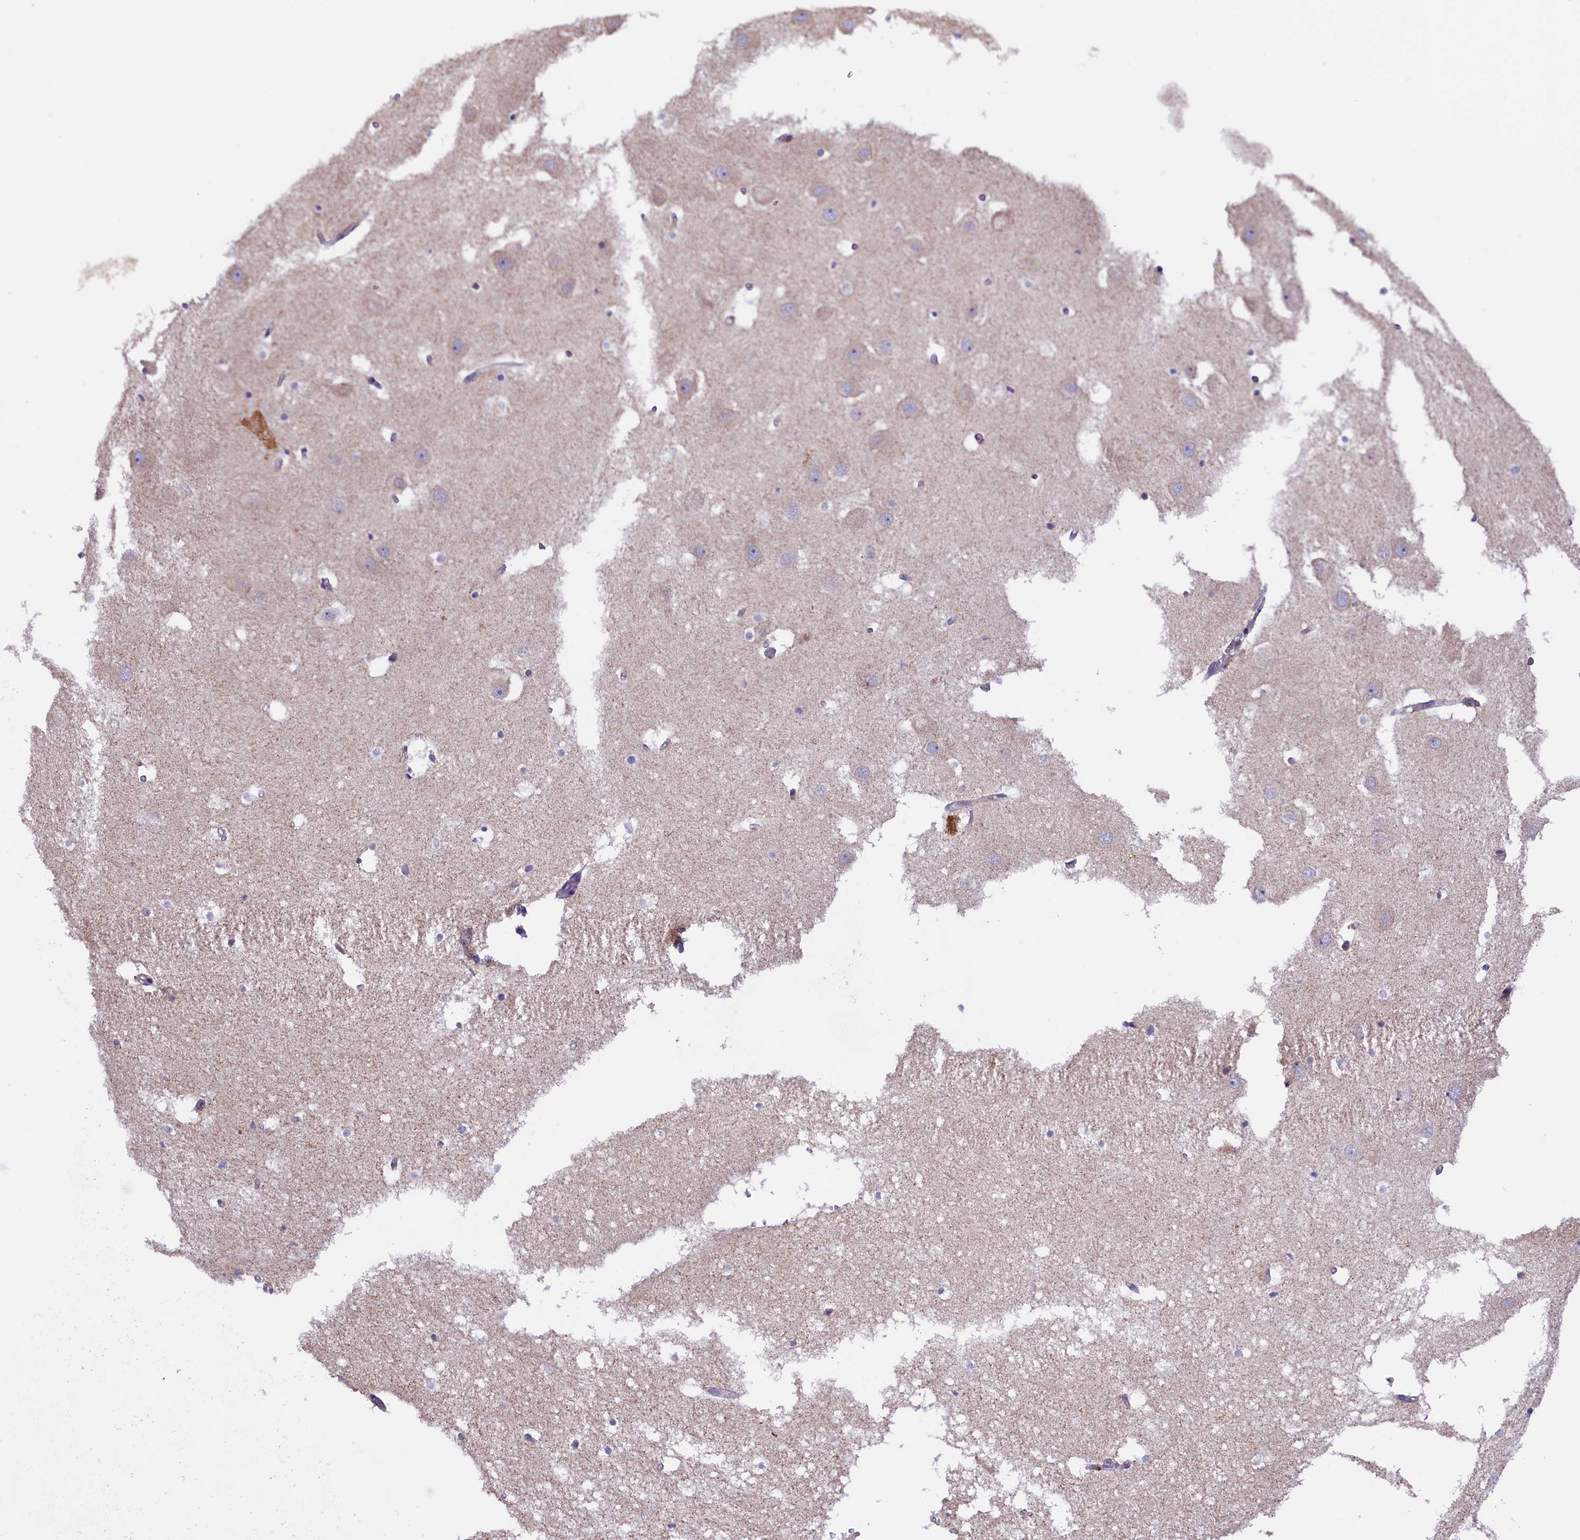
{"staining": {"intensity": "negative", "quantity": "none", "location": "none"}, "tissue": "hippocampus", "cell_type": "Glial cells", "image_type": "normal", "snomed": [{"axis": "morphology", "description": "Normal tissue, NOS"}, {"axis": "topography", "description": "Hippocampus"}], "caption": "The IHC micrograph has no significant staining in glial cells of hippocampus. (IHC, brightfield microscopy, high magnification).", "gene": "DNAJB9", "patient": {"sex": "female", "age": 52}}